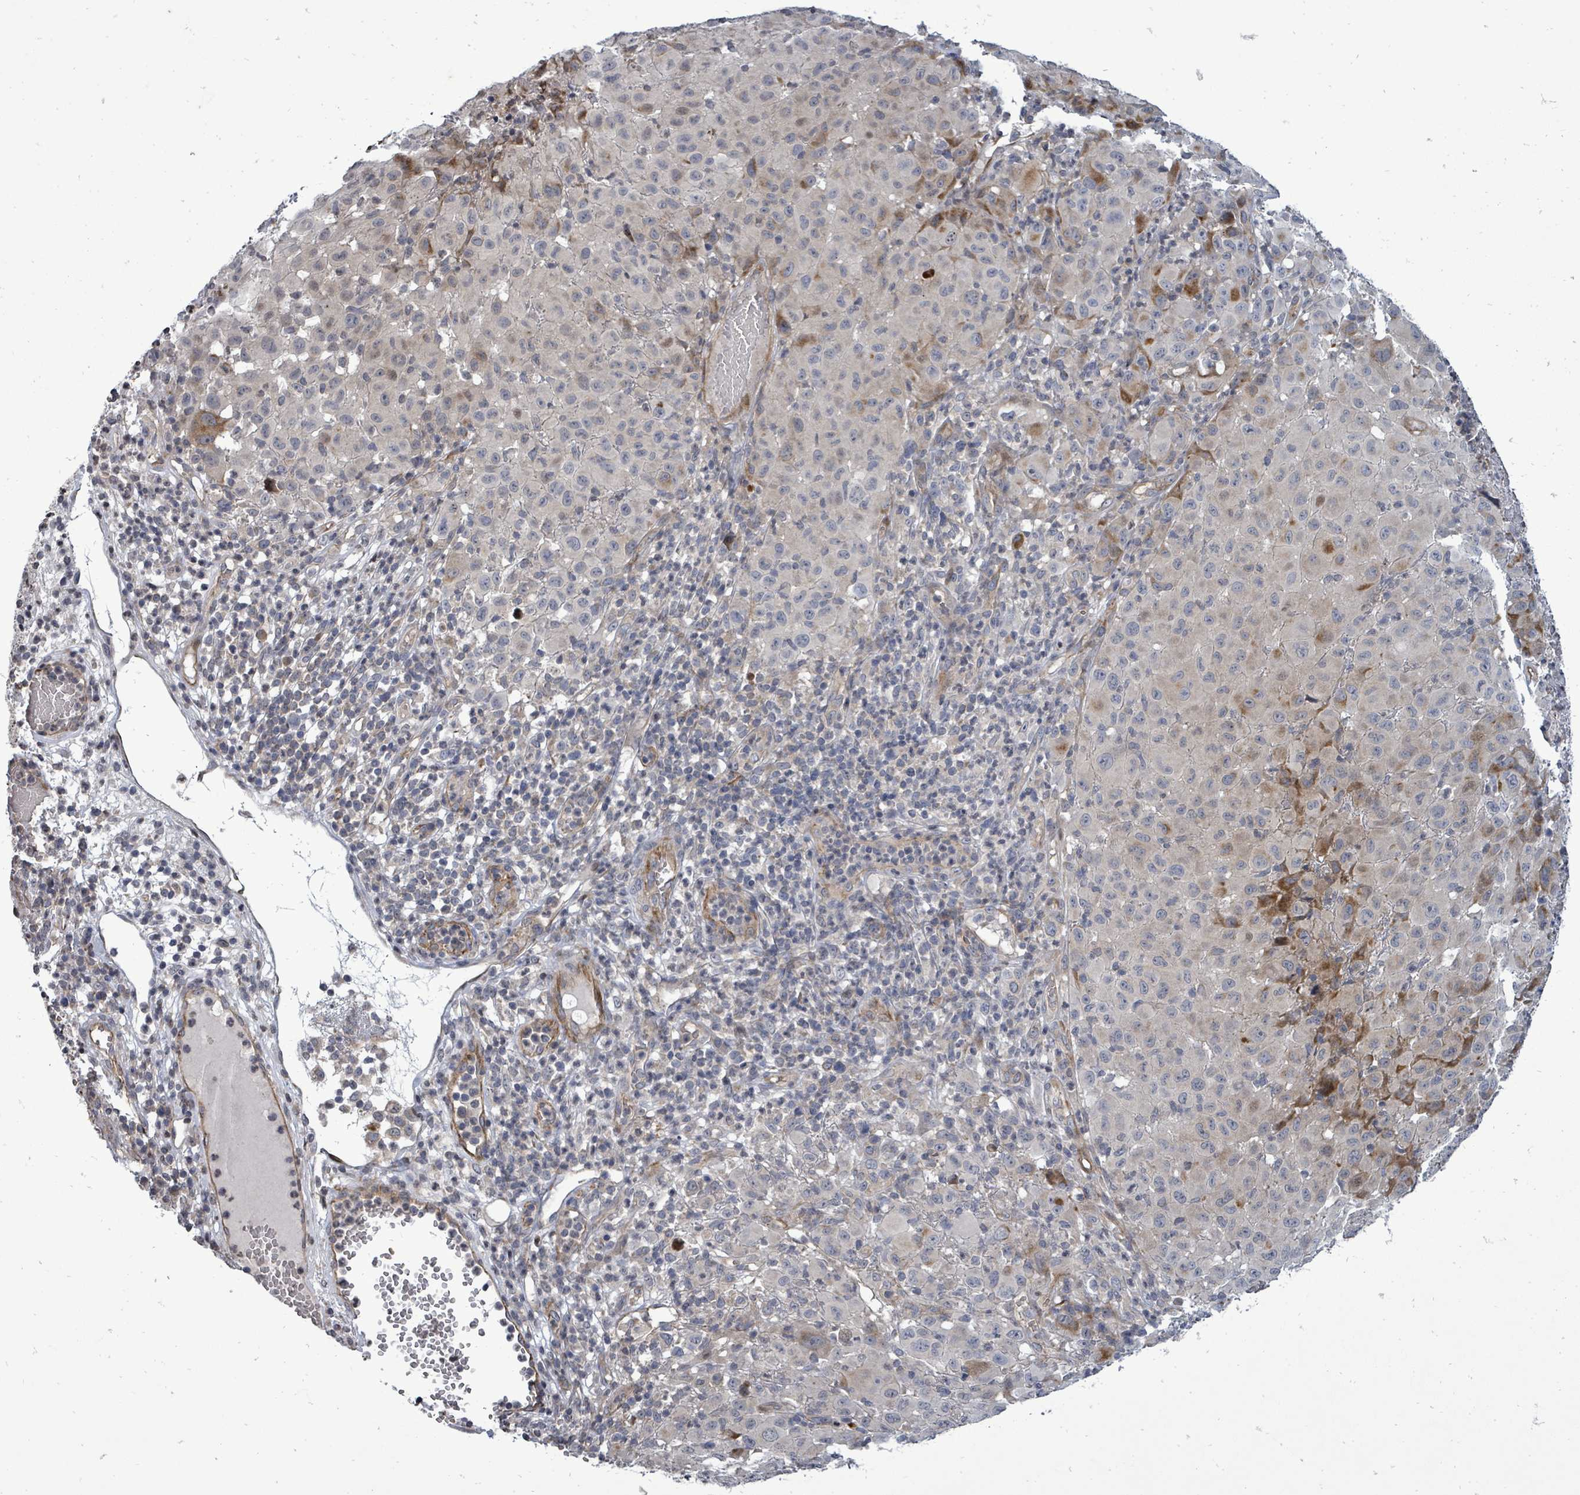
{"staining": {"intensity": "negative", "quantity": "none", "location": "none"}, "tissue": "melanoma", "cell_type": "Tumor cells", "image_type": "cancer", "snomed": [{"axis": "morphology", "description": "Malignant melanoma, NOS"}, {"axis": "topography", "description": "Skin"}], "caption": "Tumor cells show no significant protein expression in melanoma. (Brightfield microscopy of DAB (3,3'-diaminobenzidine) IHC at high magnification).", "gene": "RALGAPB", "patient": {"sex": "male", "age": 73}}